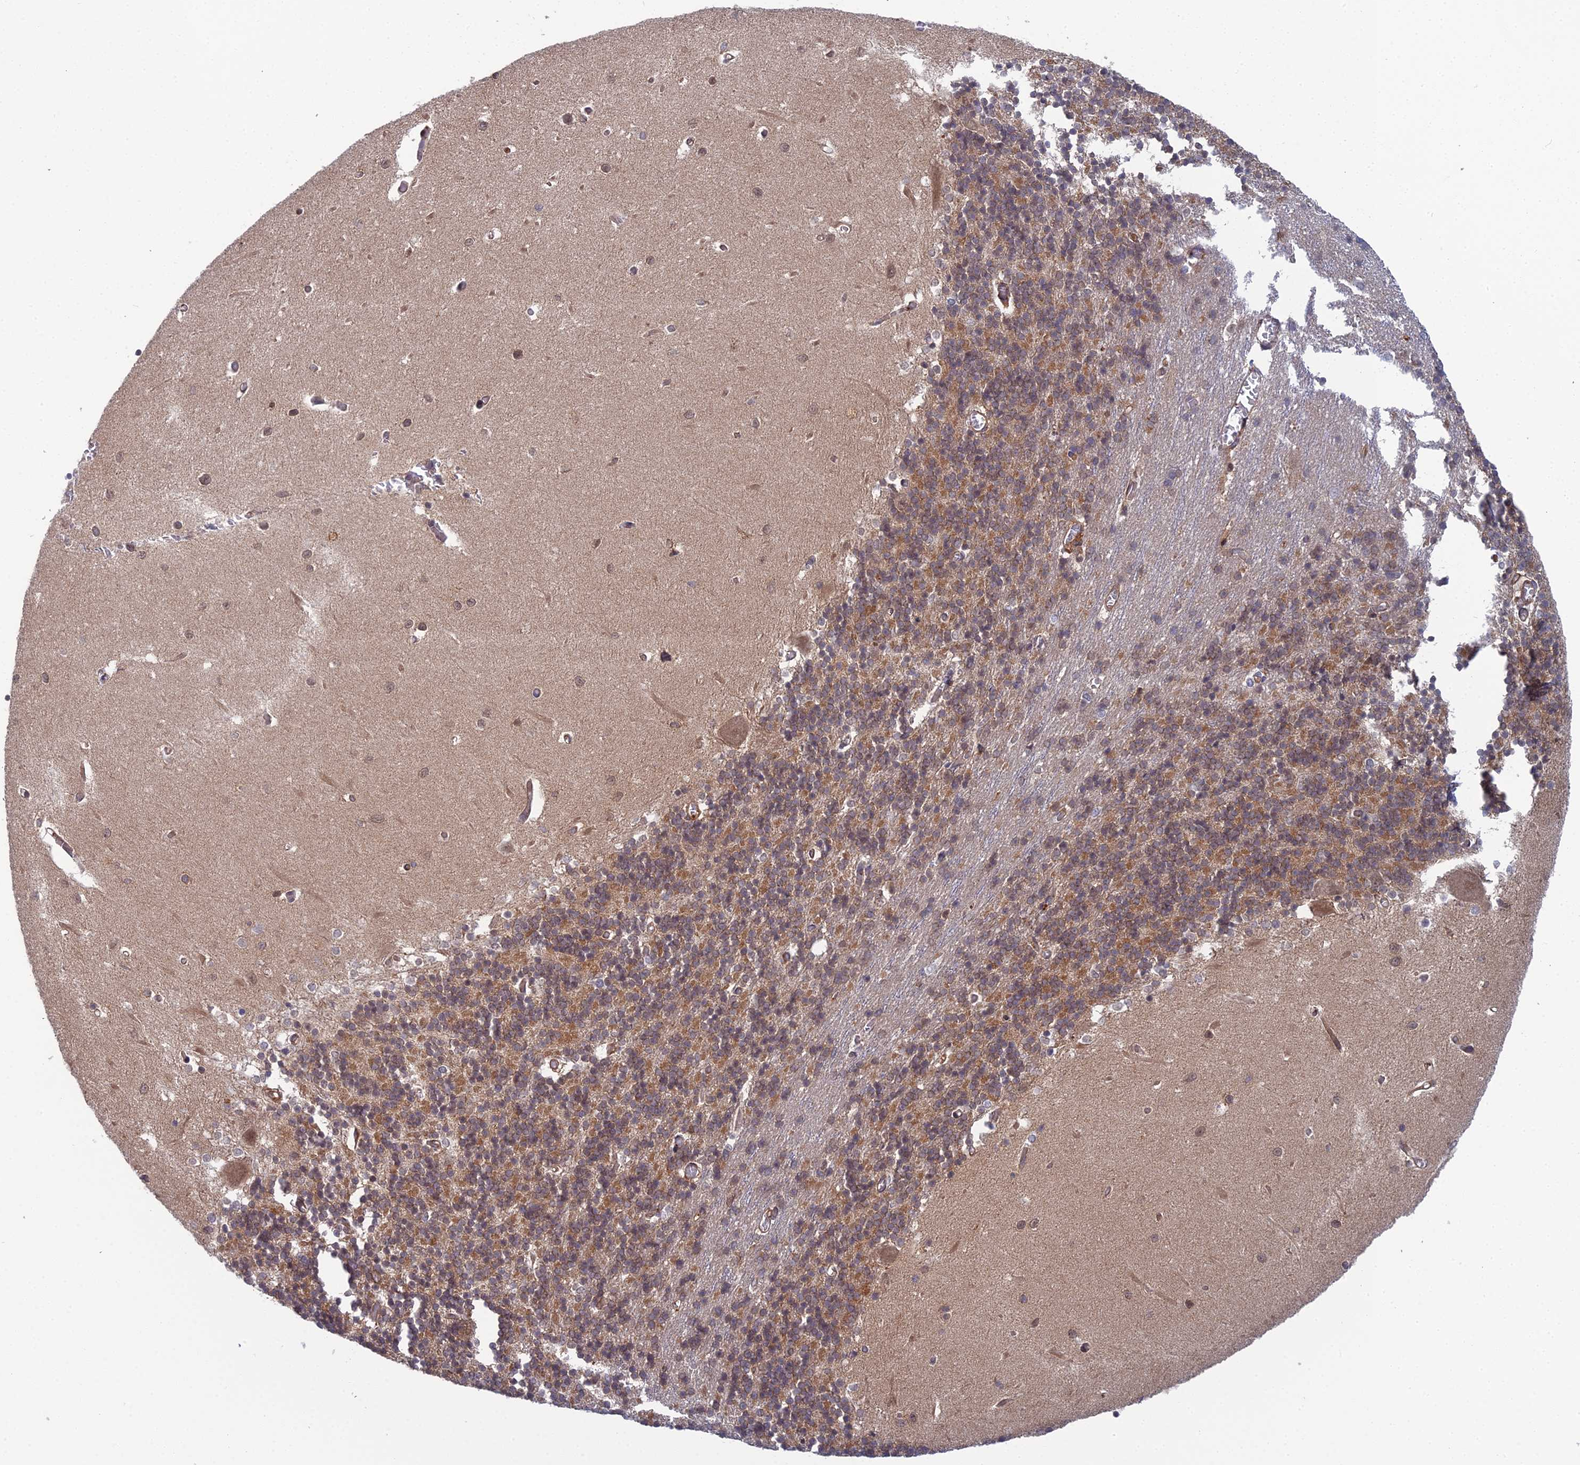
{"staining": {"intensity": "moderate", "quantity": "25%-75%", "location": "cytoplasmic/membranous,nuclear"}, "tissue": "cerebellum", "cell_type": "Cells in granular layer", "image_type": "normal", "snomed": [{"axis": "morphology", "description": "Normal tissue, NOS"}, {"axis": "topography", "description": "Cerebellum"}], "caption": "Moderate cytoplasmic/membranous,nuclear protein staining is appreciated in approximately 25%-75% of cells in granular layer in cerebellum.", "gene": "ABHD1", "patient": {"sex": "male", "age": 37}}